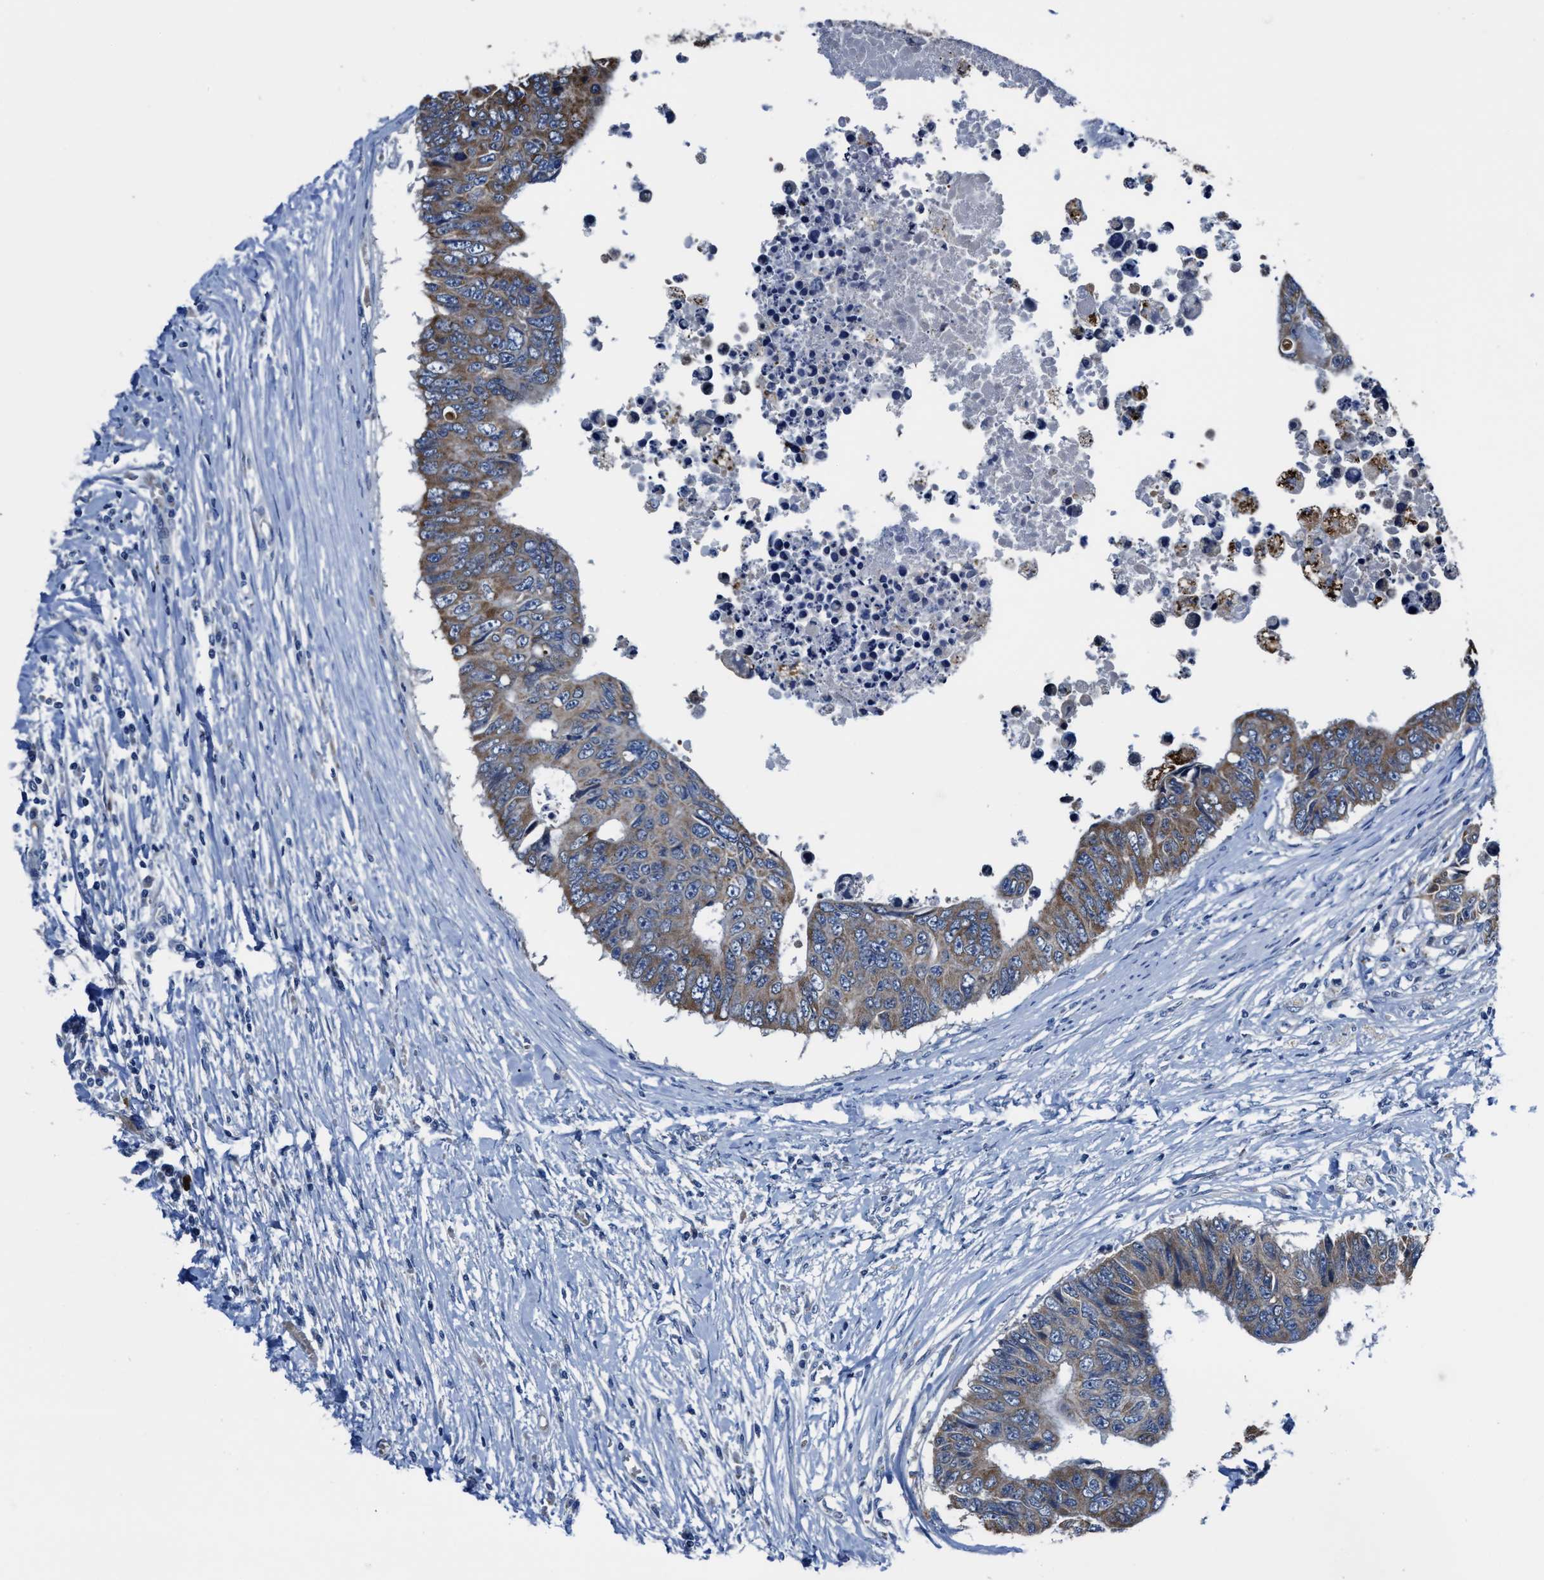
{"staining": {"intensity": "moderate", "quantity": ">75%", "location": "cytoplasmic/membranous"}, "tissue": "colorectal cancer", "cell_type": "Tumor cells", "image_type": "cancer", "snomed": [{"axis": "morphology", "description": "Adenocarcinoma, NOS"}, {"axis": "topography", "description": "Rectum"}], "caption": "This is a photomicrograph of IHC staining of colorectal cancer, which shows moderate staining in the cytoplasmic/membranous of tumor cells.", "gene": "GHITM", "patient": {"sex": "male", "age": 84}}